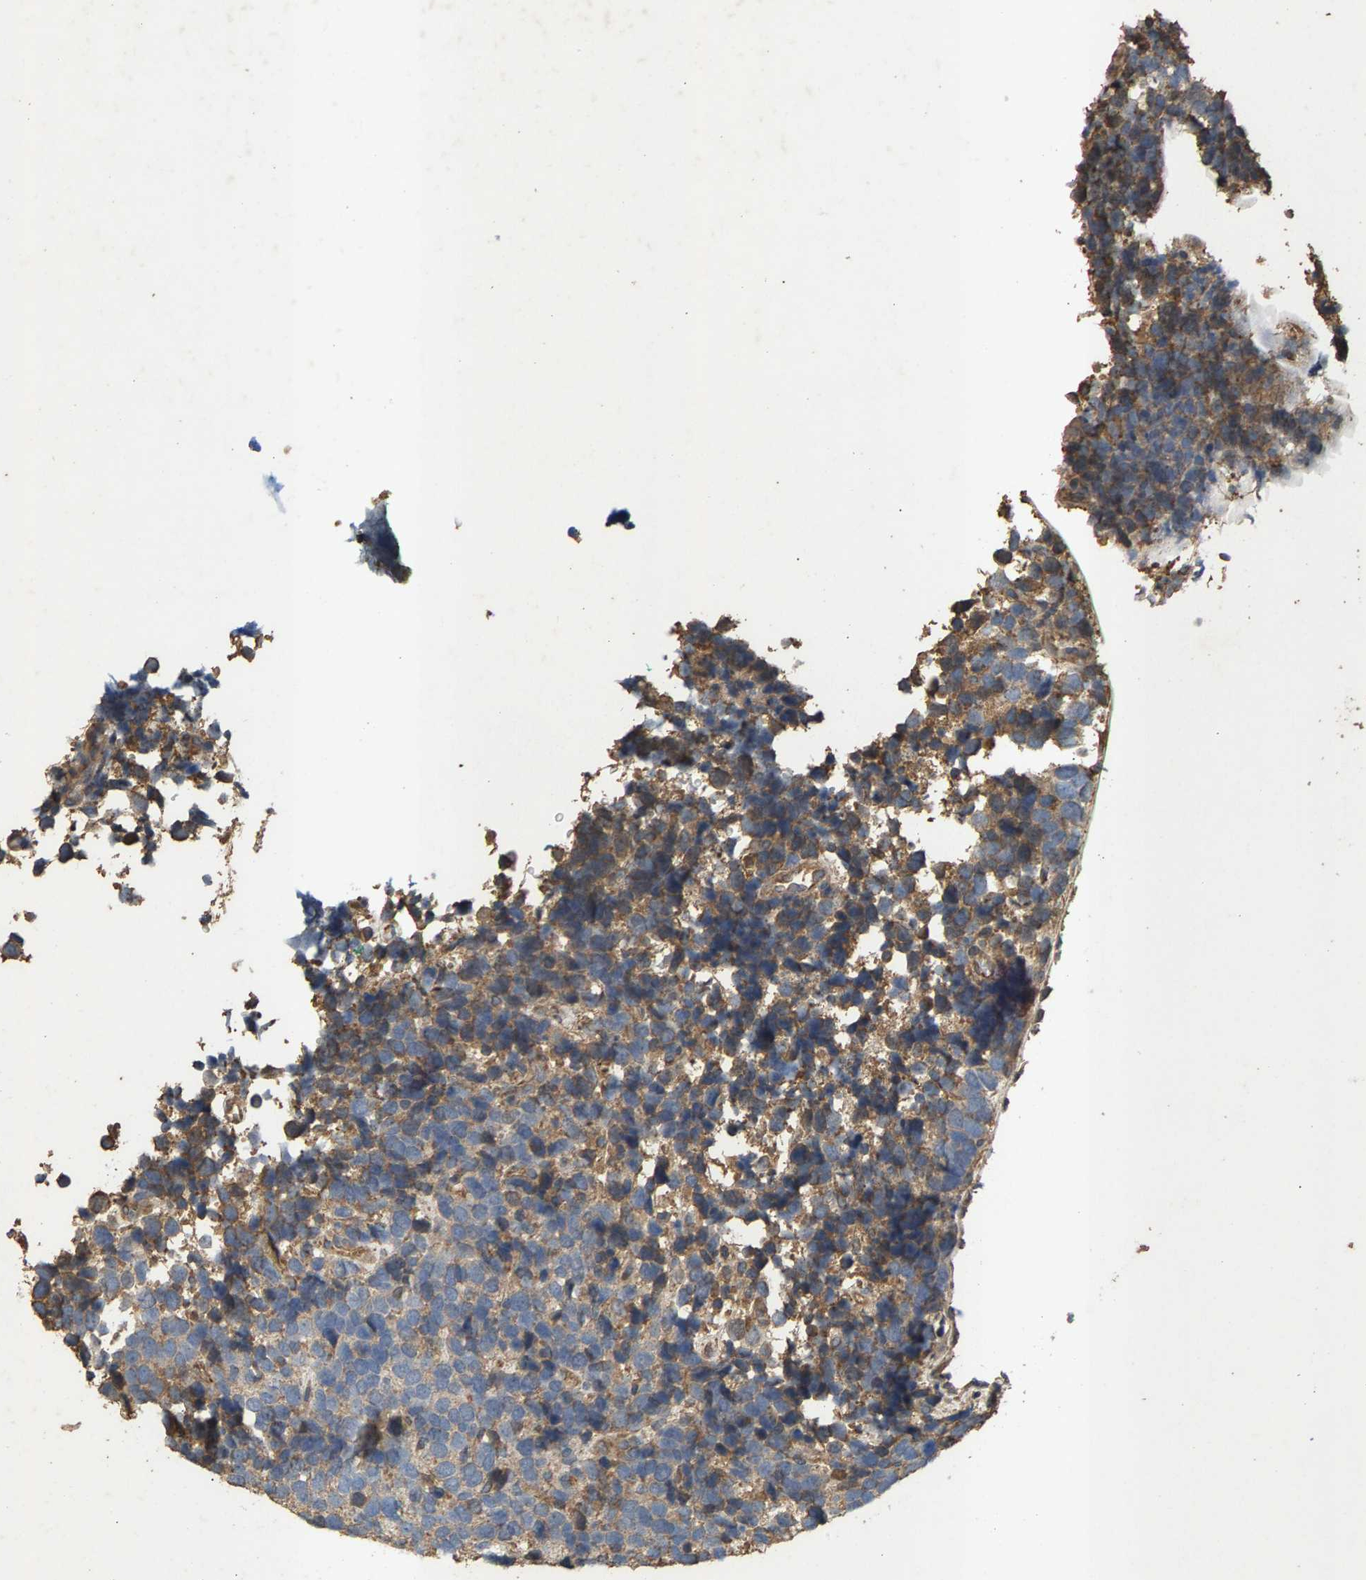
{"staining": {"intensity": "weak", "quantity": "<25%", "location": "cytoplasmic/membranous"}, "tissue": "urothelial cancer", "cell_type": "Tumor cells", "image_type": "cancer", "snomed": [{"axis": "morphology", "description": "Urothelial carcinoma, High grade"}, {"axis": "topography", "description": "Urinary bladder"}], "caption": "This is an immunohistochemistry (IHC) histopathology image of urothelial cancer. There is no expression in tumor cells.", "gene": "HTRA3", "patient": {"sex": "female", "age": 82}}